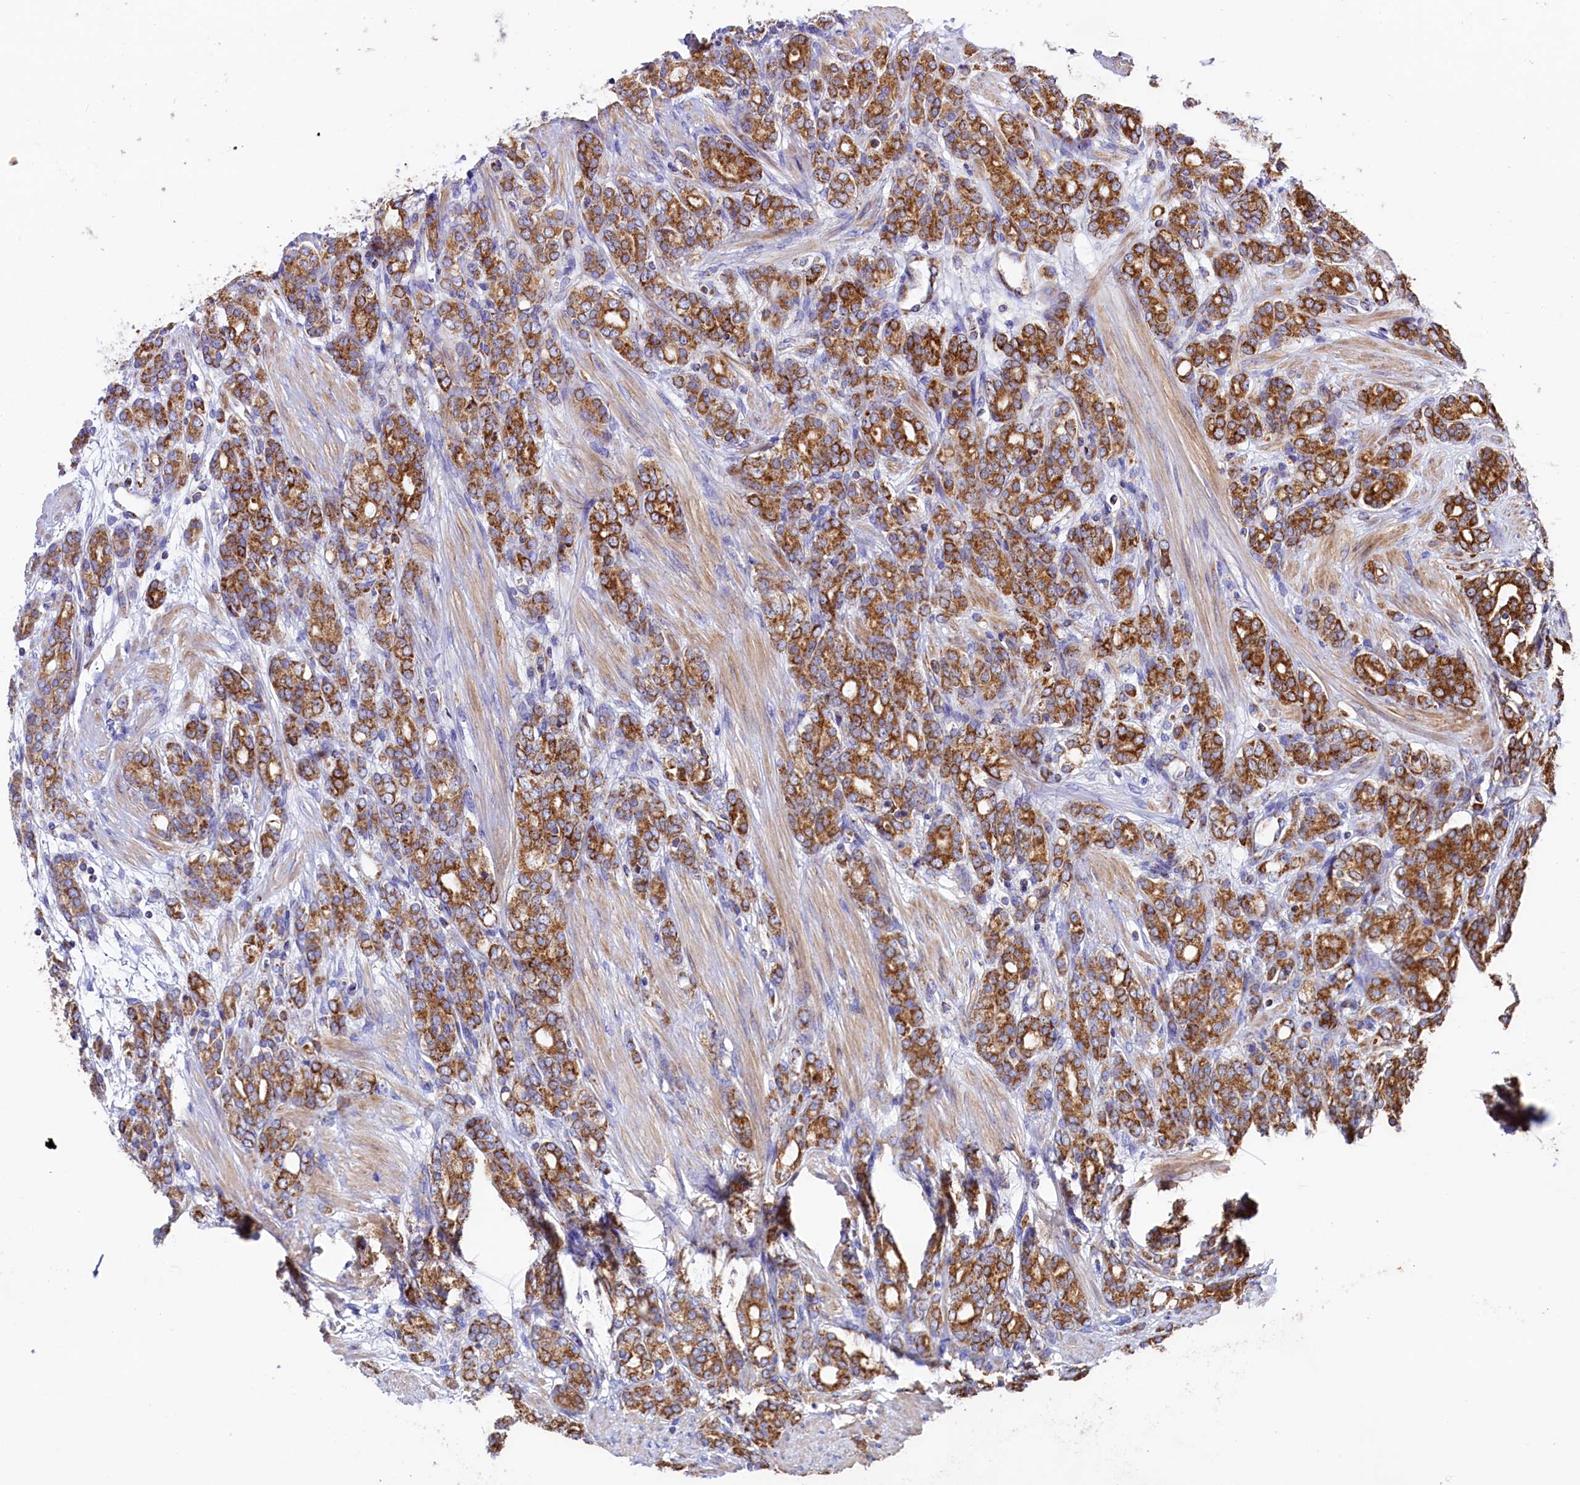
{"staining": {"intensity": "strong", "quantity": ">75%", "location": "cytoplasmic/membranous"}, "tissue": "prostate cancer", "cell_type": "Tumor cells", "image_type": "cancer", "snomed": [{"axis": "morphology", "description": "Adenocarcinoma, High grade"}, {"axis": "topography", "description": "Prostate"}], "caption": "Human prostate high-grade adenocarcinoma stained for a protein (brown) exhibits strong cytoplasmic/membranous positive expression in approximately >75% of tumor cells.", "gene": "CLYBL", "patient": {"sex": "male", "age": 62}}